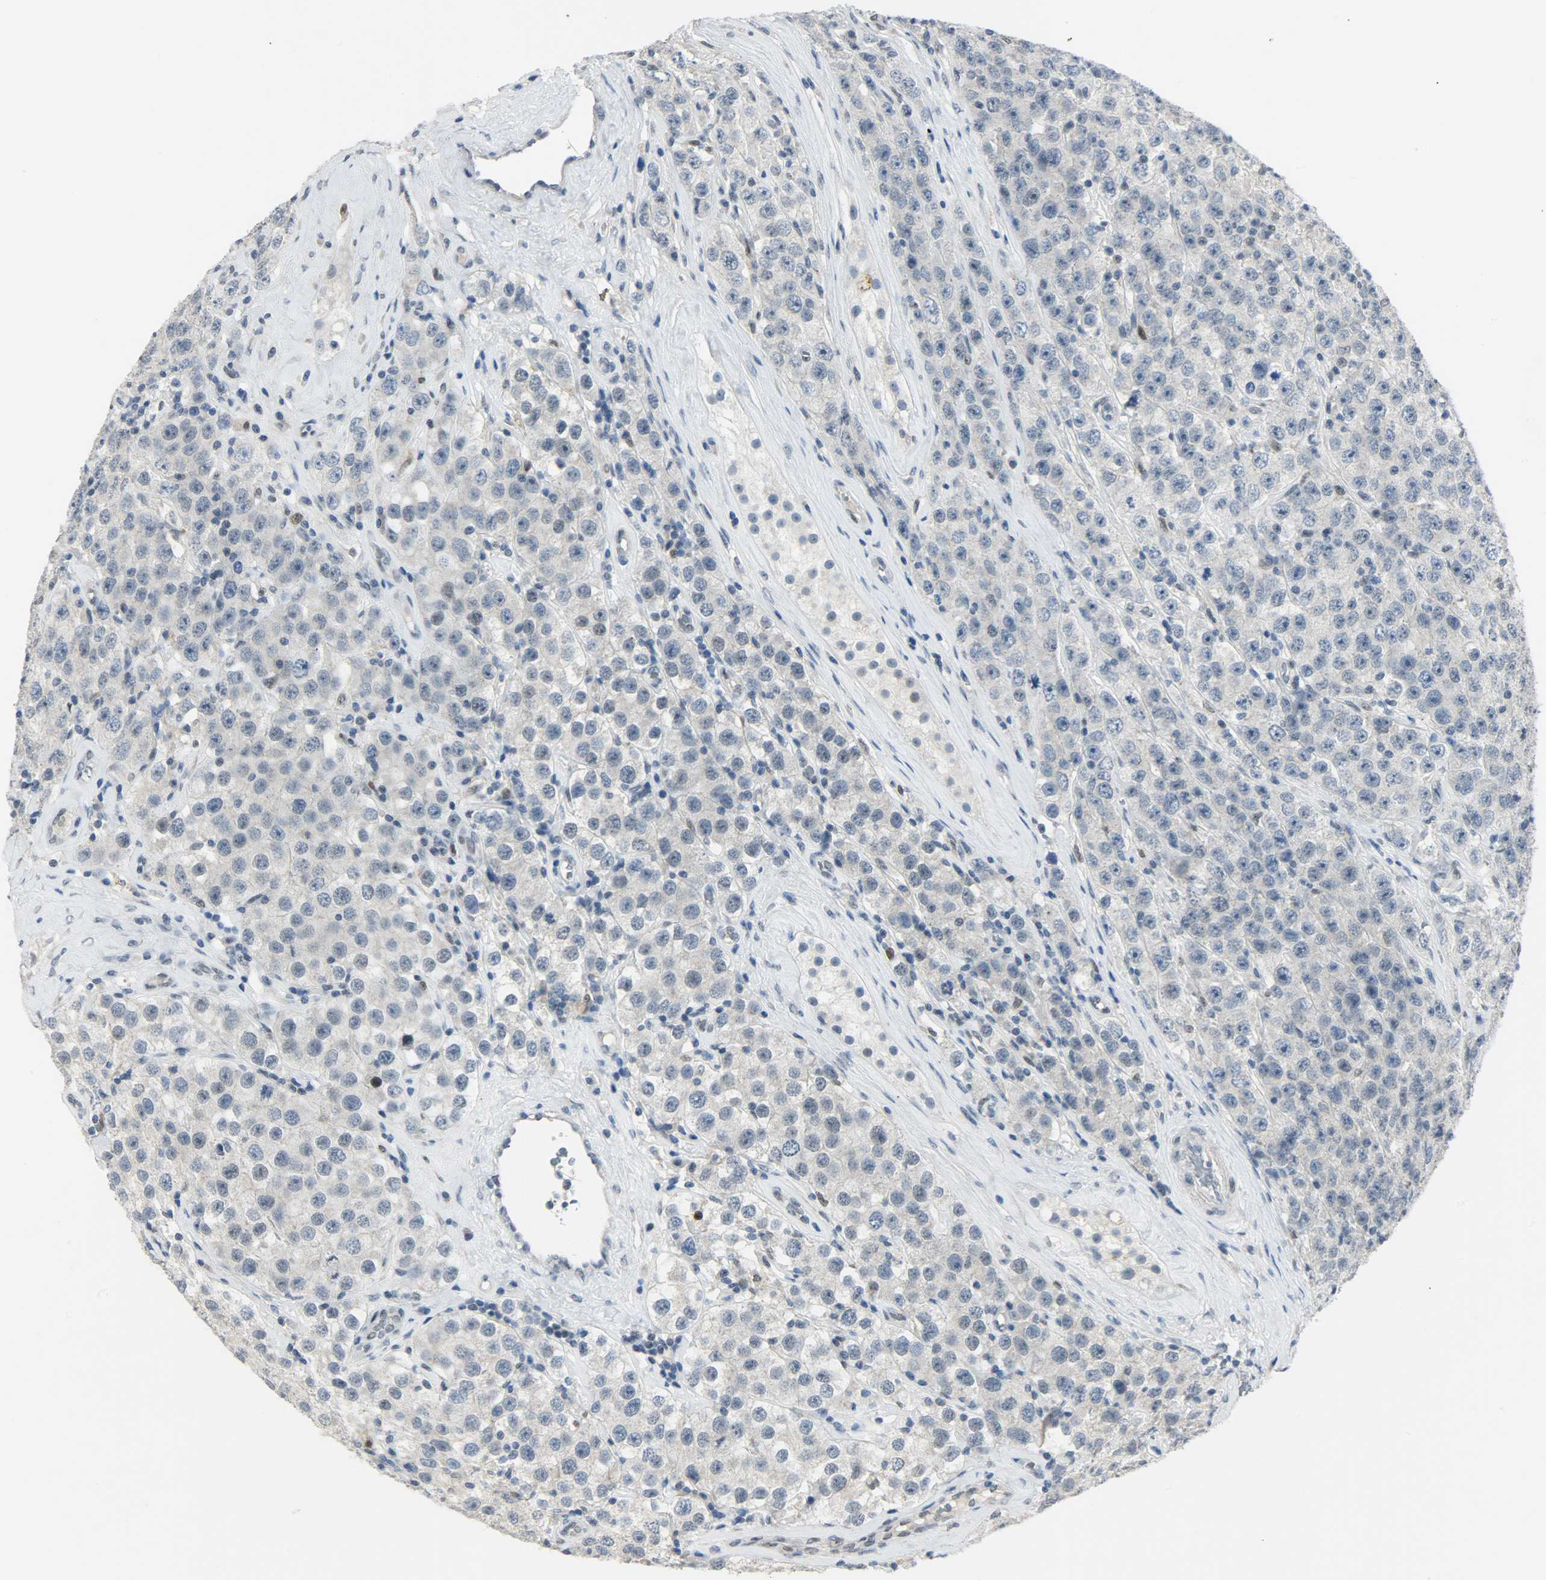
{"staining": {"intensity": "negative", "quantity": "none", "location": "none"}, "tissue": "testis cancer", "cell_type": "Tumor cells", "image_type": "cancer", "snomed": [{"axis": "morphology", "description": "Seminoma, NOS"}, {"axis": "topography", "description": "Testis"}], "caption": "High power microscopy histopathology image of an IHC photomicrograph of testis seminoma, revealing no significant expression in tumor cells. (Brightfield microscopy of DAB immunohistochemistry at high magnification).", "gene": "PPARG", "patient": {"sex": "male", "age": 52}}